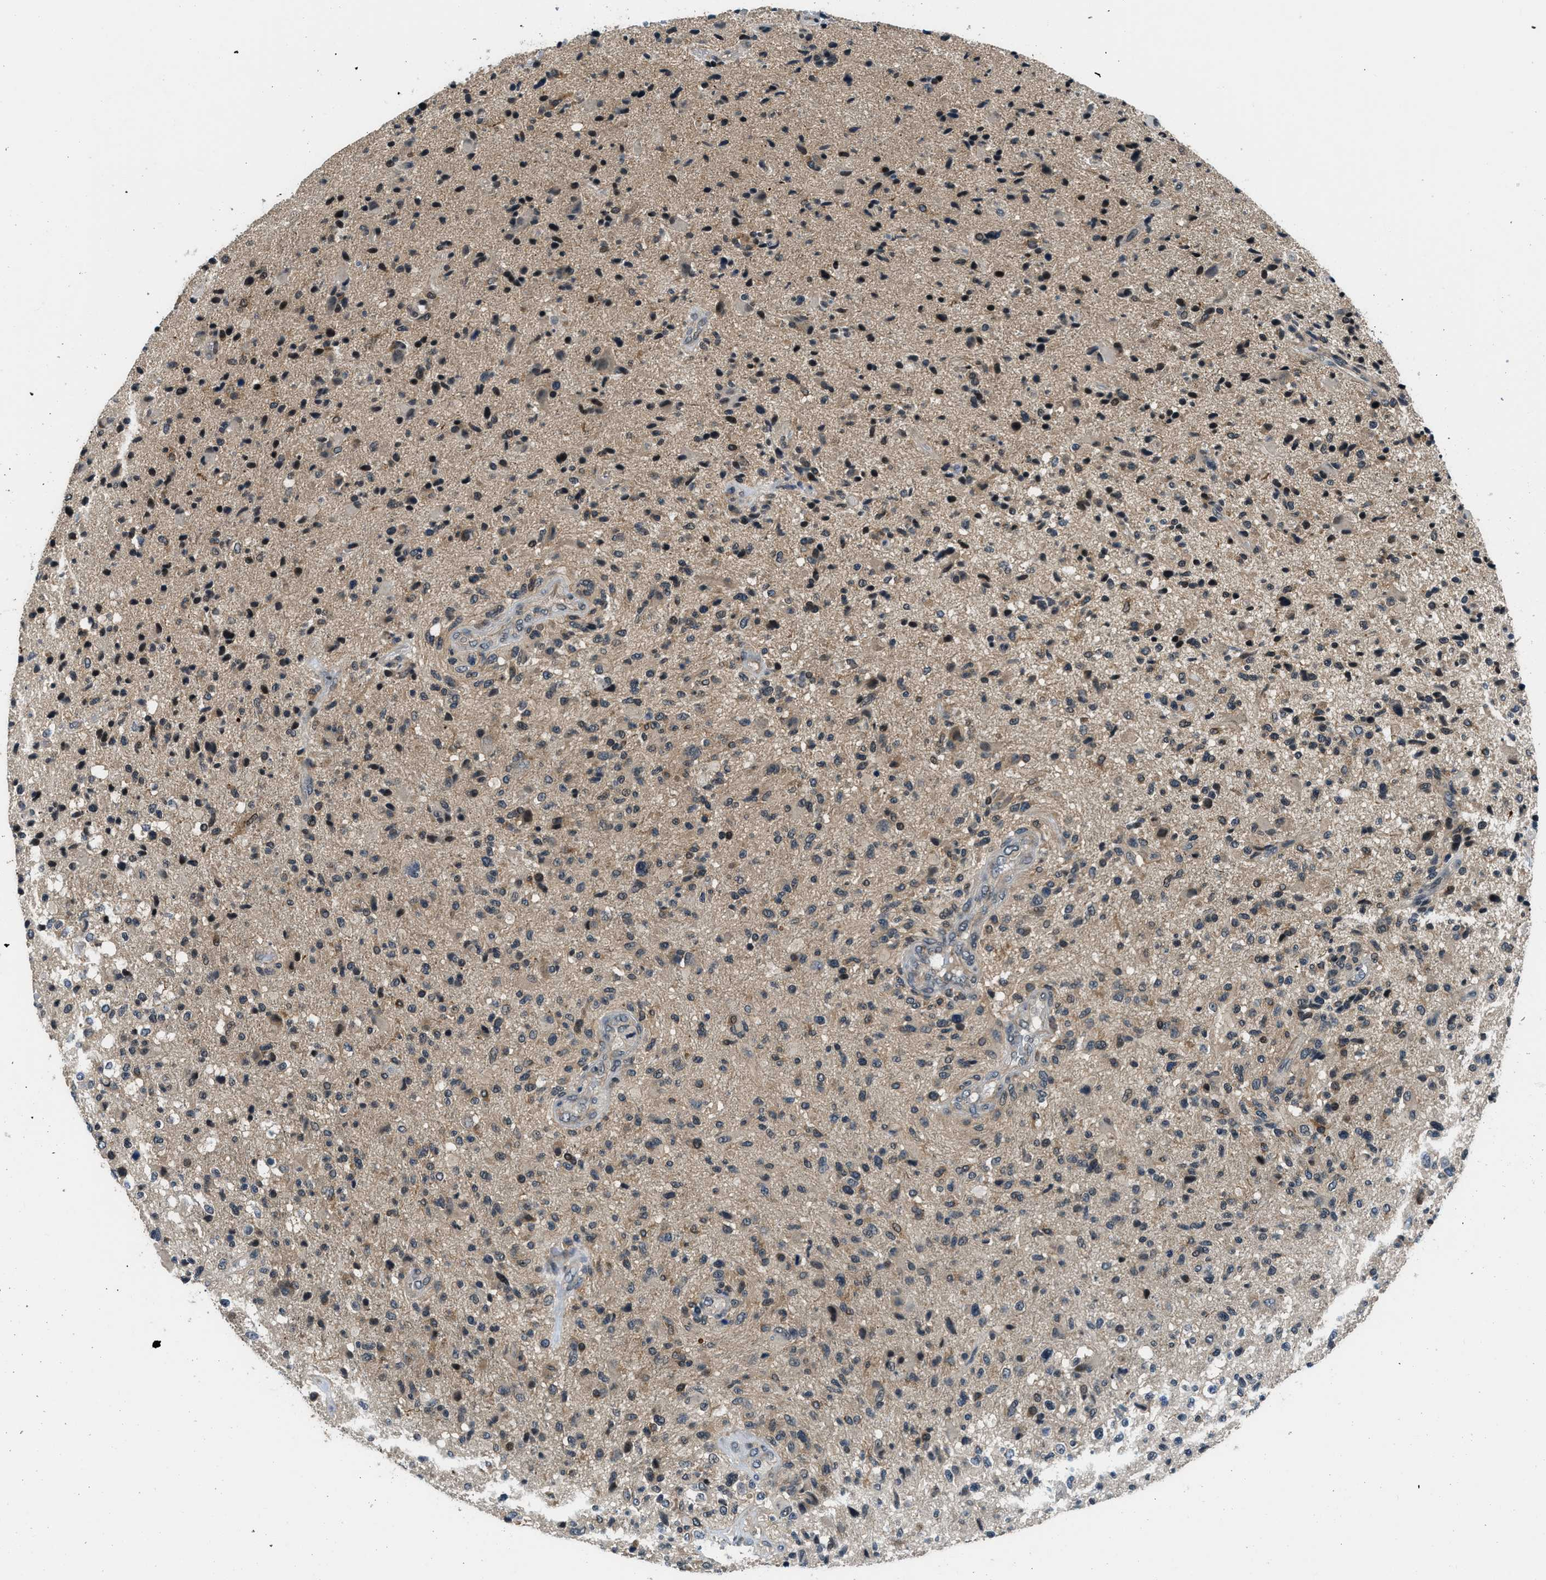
{"staining": {"intensity": "moderate", "quantity": "25%-75%", "location": "nuclear"}, "tissue": "glioma", "cell_type": "Tumor cells", "image_type": "cancer", "snomed": [{"axis": "morphology", "description": "Glioma, malignant, High grade"}, {"axis": "topography", "description": "Brain"}], "caption": "Human high-grade glioma (malignant) stained with a brown dye exhibits moderate nuclear positive staining in about 25%-75% of tumor cells.", "gene": "MTMR1", "patient": {"sex": "male", "age": 72}}